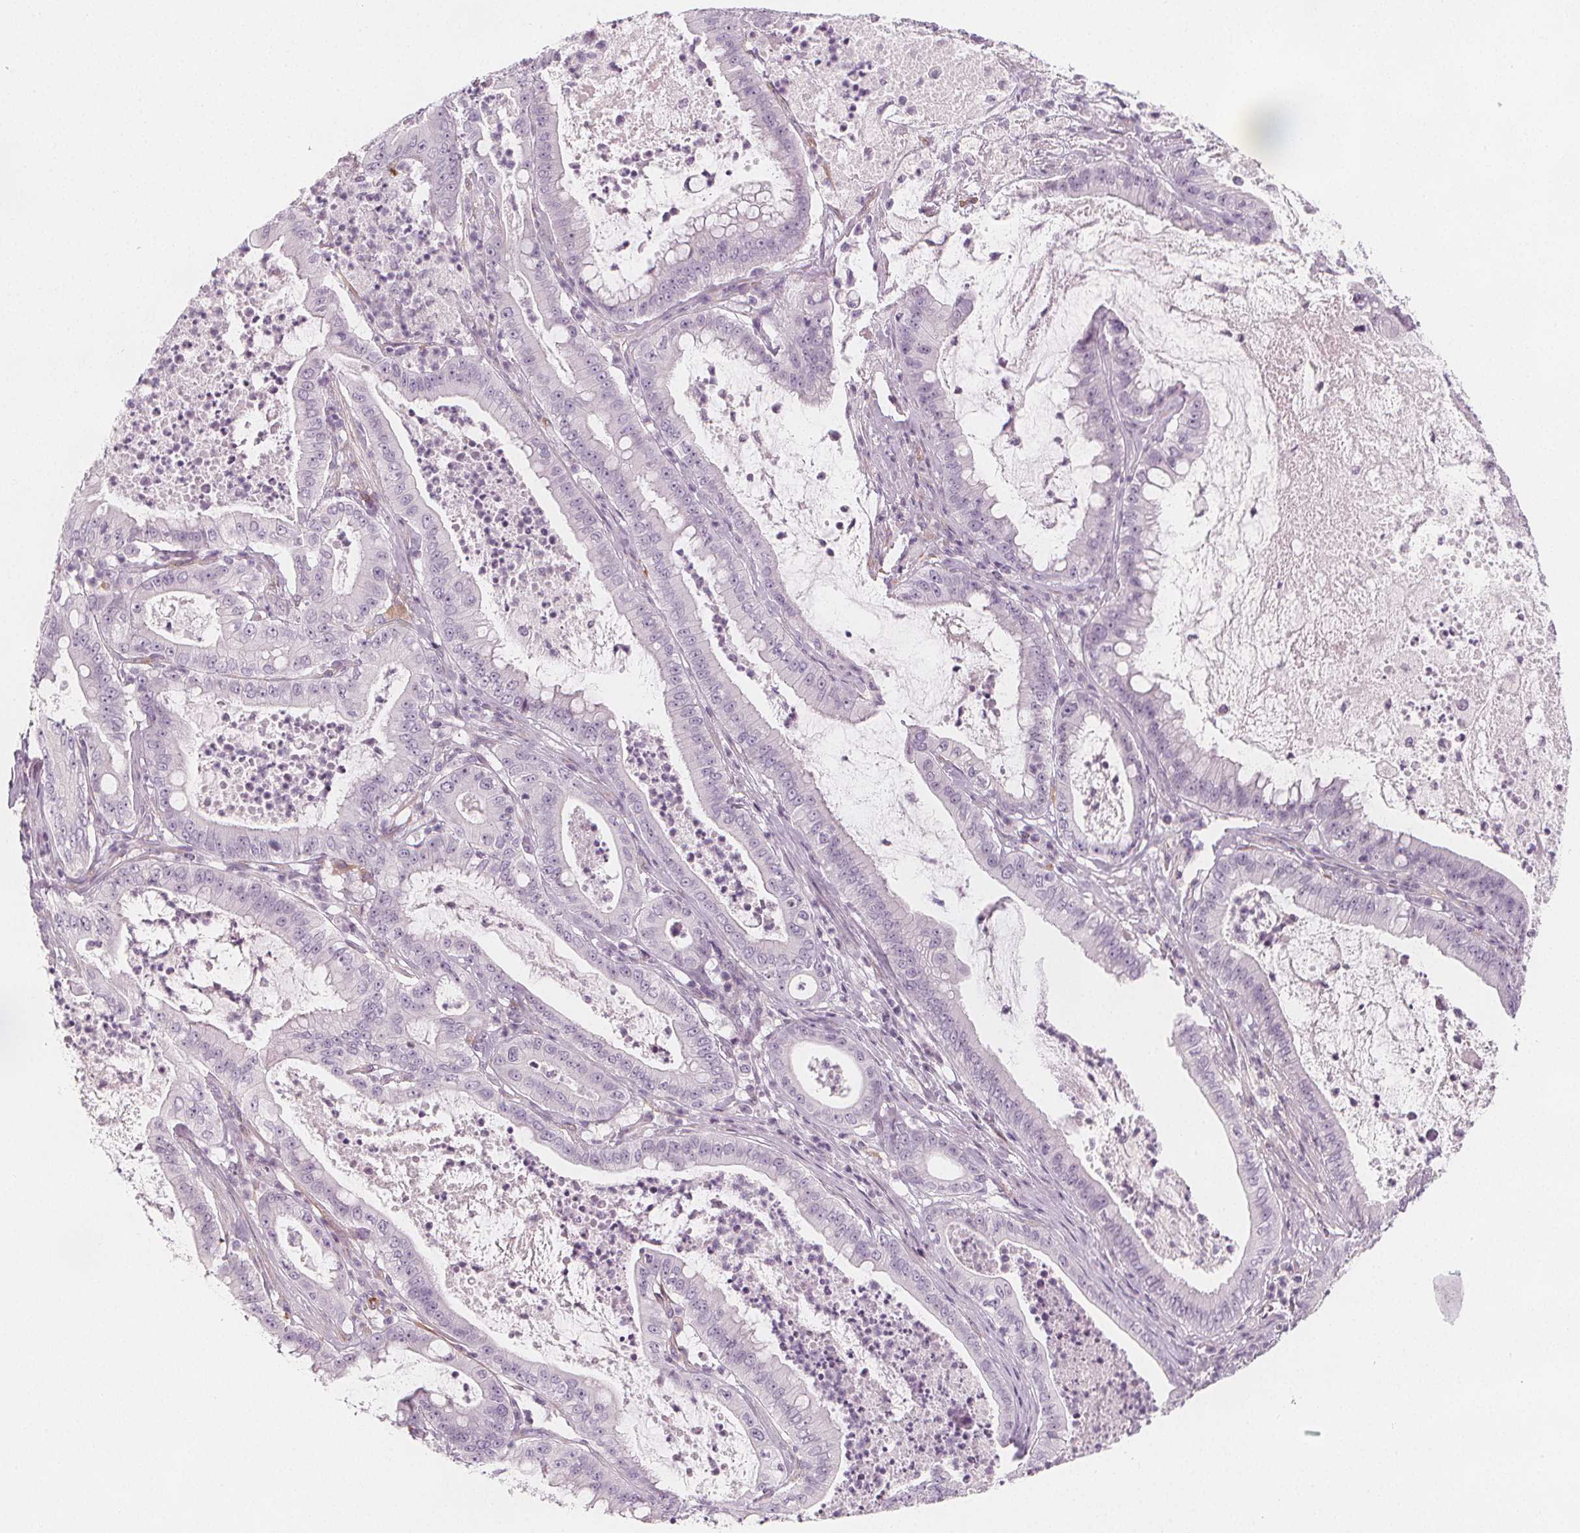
{"staining": {"intensity": "negative", "quantity": "none", "location": "none"}, "tissue": "pancreatic cancer", "cell_type": "Tumor cells", "image_type": "cancer", "snomed": [{"axis": "morphology", "description": "Adenocarcinoma, NOS"}, {"axis": "topography", "description": "Pancreas"}], "caption": "IHC photomicrograph of pancreatic cancer stained for a protein (brown), which shows no positivity in tumor cells.", "gene": "MAP1A", "patient": {"sex": "male", "age": 71}}